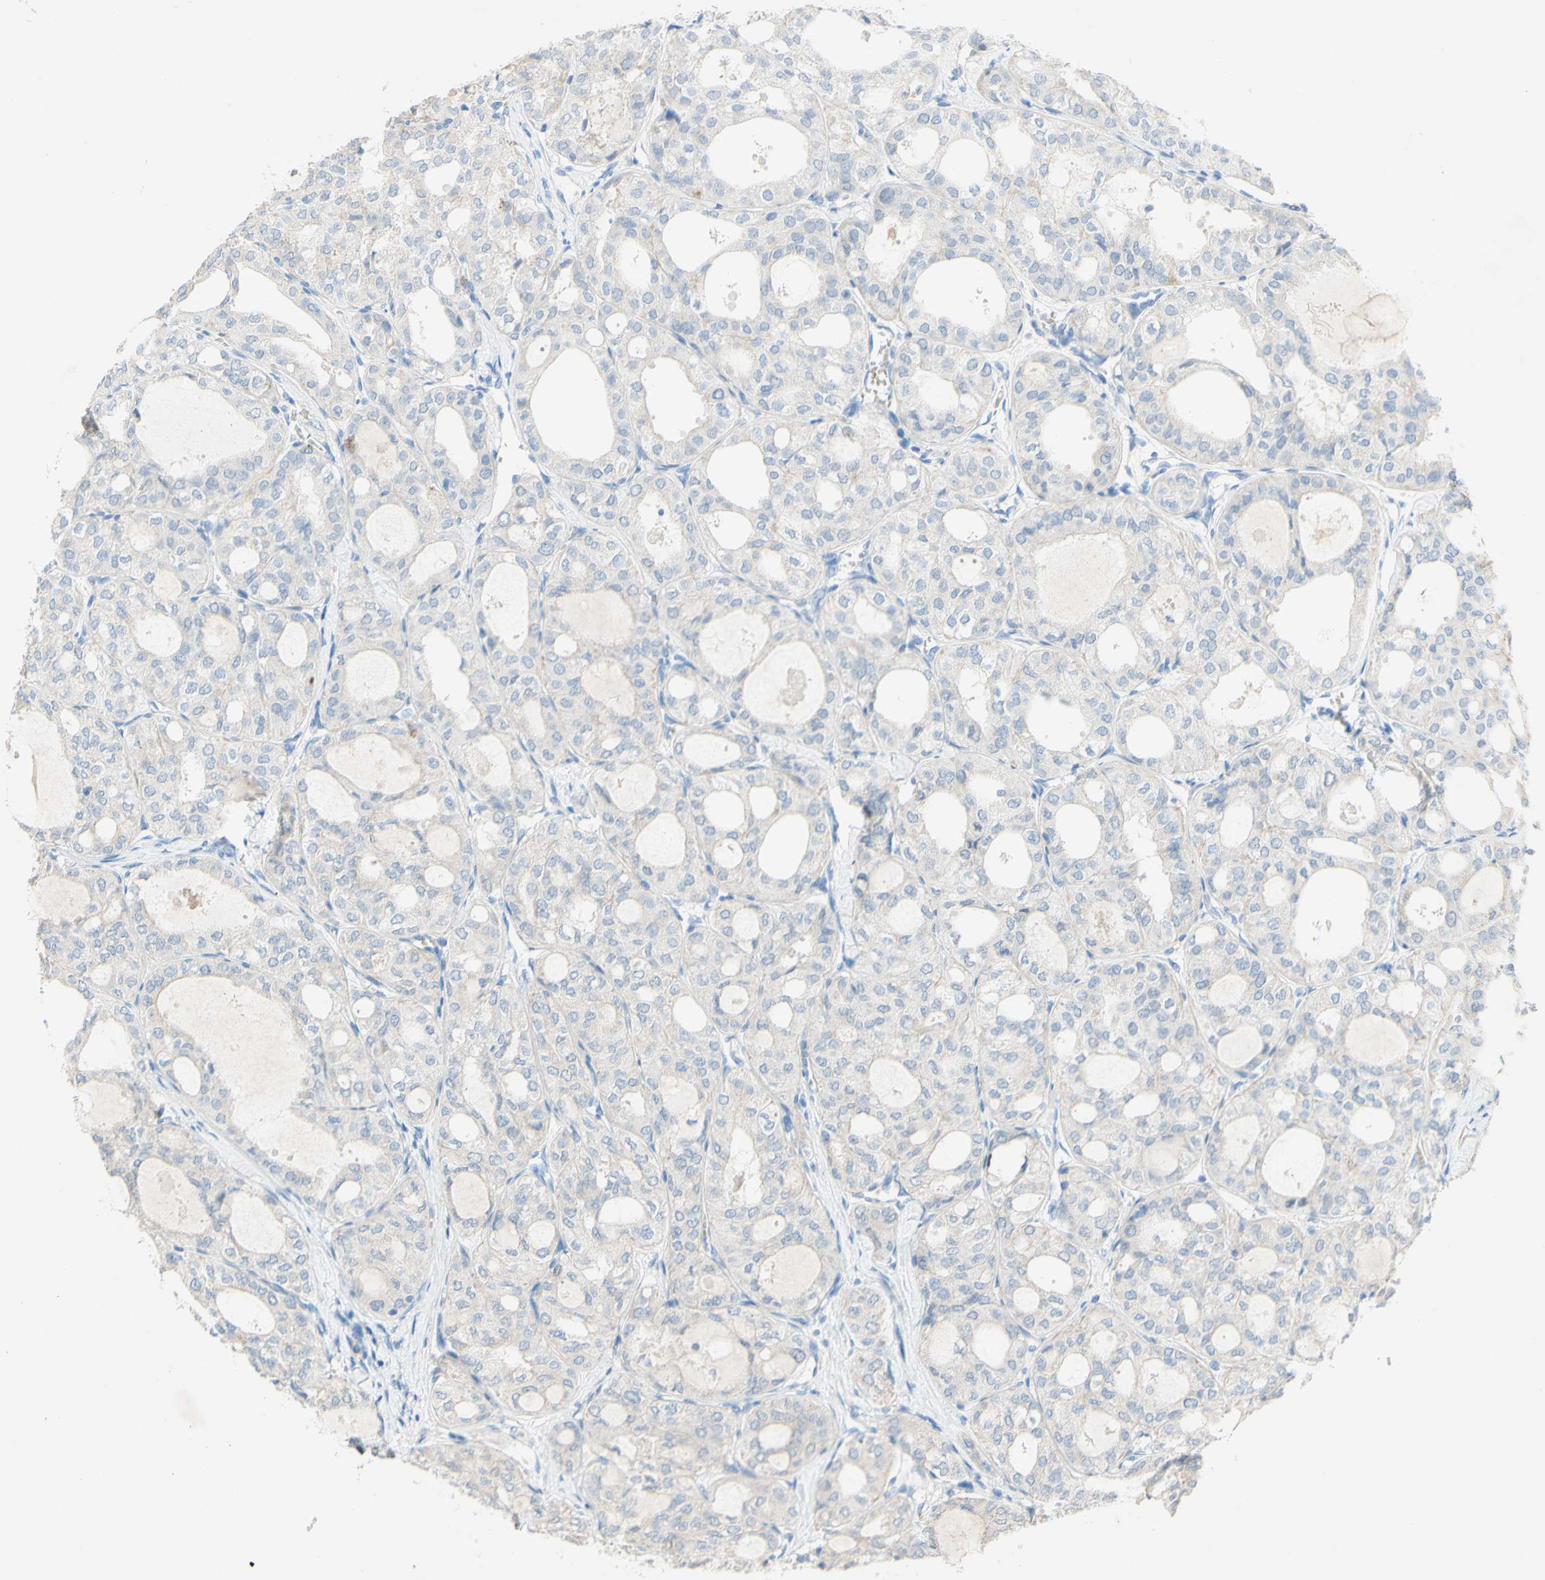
{"staining": {"intensity": "negative", "quantity": "none", "location": "none"}, "tissue": "thyroid cancer", "cell_type": "Tumor cells", "image_type": "cancer", "snomed": [{"axis": "morphology", "description": "Follicular adenoma carcinoma, NOS"}, {"axis": "topography", "description": "Thyroid gland"}], "caption": "The photomicrograph displays no significant positivity in tumor cells of follicular adenoma carcinoma (thyroid).", "gene": "ACADL", "patient": {"sex": "male", "age": 75}}